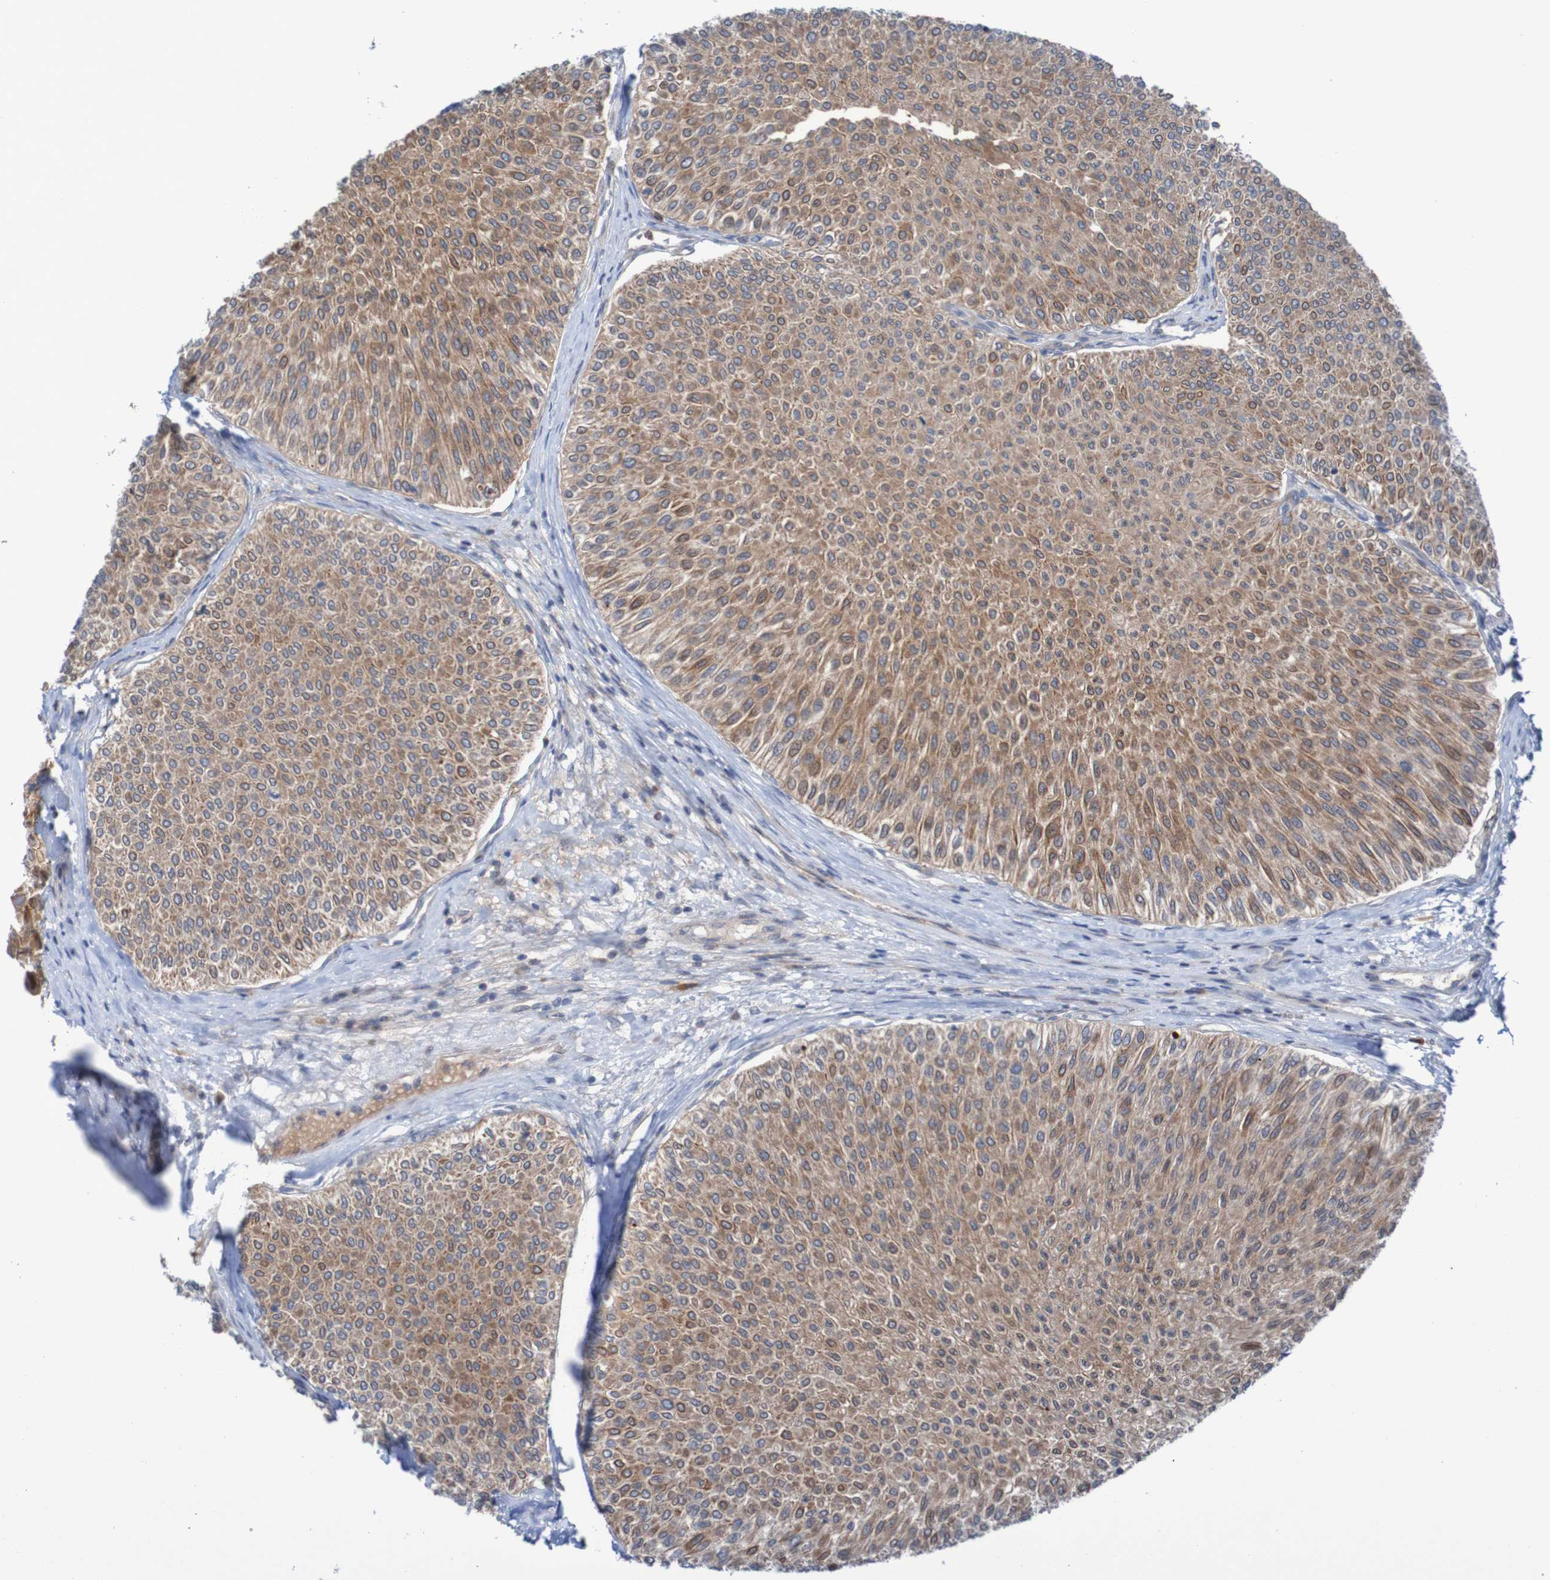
{"staining": {"intensity": "moderate", "quantity": ">75%", "location": "cytoplasmic/membranous,nuclear"}, "tissue": "urothelial cancer", "cell_type": "Tumor cells", "image_type": "cancer", "snomed": [{"axis": "morphology", "description": "Urothelial carcinoma, Low grade"}, {"axis": "topography", "description": "Urinary bladder"}], "caption": "Immunohistochemistry photomicrograph of human urothelial carcinoma (low-grade) stained for a protein (brown), which displays medium levels of moderate cytoplasmic/membranous and nuclear staining in about >75% of tumor cells.", "gene": "ANGPT4", "patient": {"sex": "male", "age": 78}}